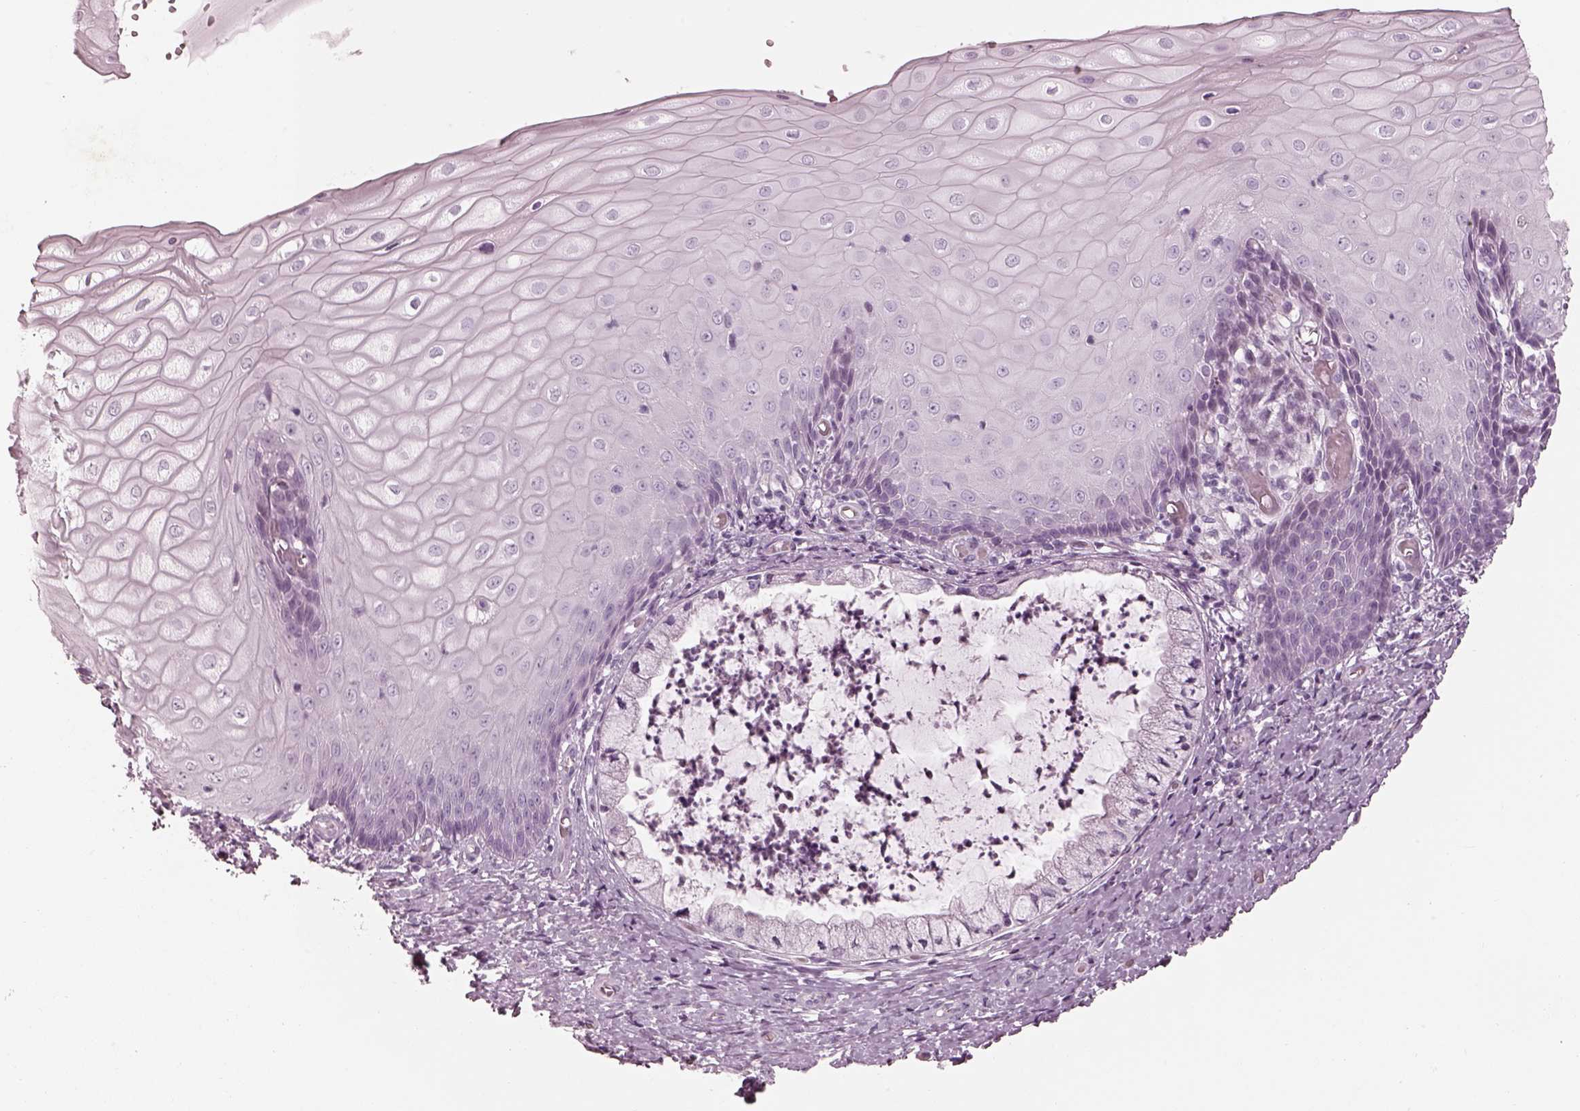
{"staining": {"intensity": "negative", "quantity": "none", "location": "none"}, "tissue": "cervix", "cell_type": "Glandular cells", "image_type": "normal", "snomed": [{"axis": "morphology", "description": "Normal tissue, NOS"}, {"axis": "topography", "description": "Cervix"}], "caption": "Immunohistochemical staining of normal human cervix shows no significant expression in glandular cells. (Immunohistochemistry, brightfield microscopy, high magnification).", "gene": "ENSG00000289258", "patient": {"sex": "female", "age": 37}}